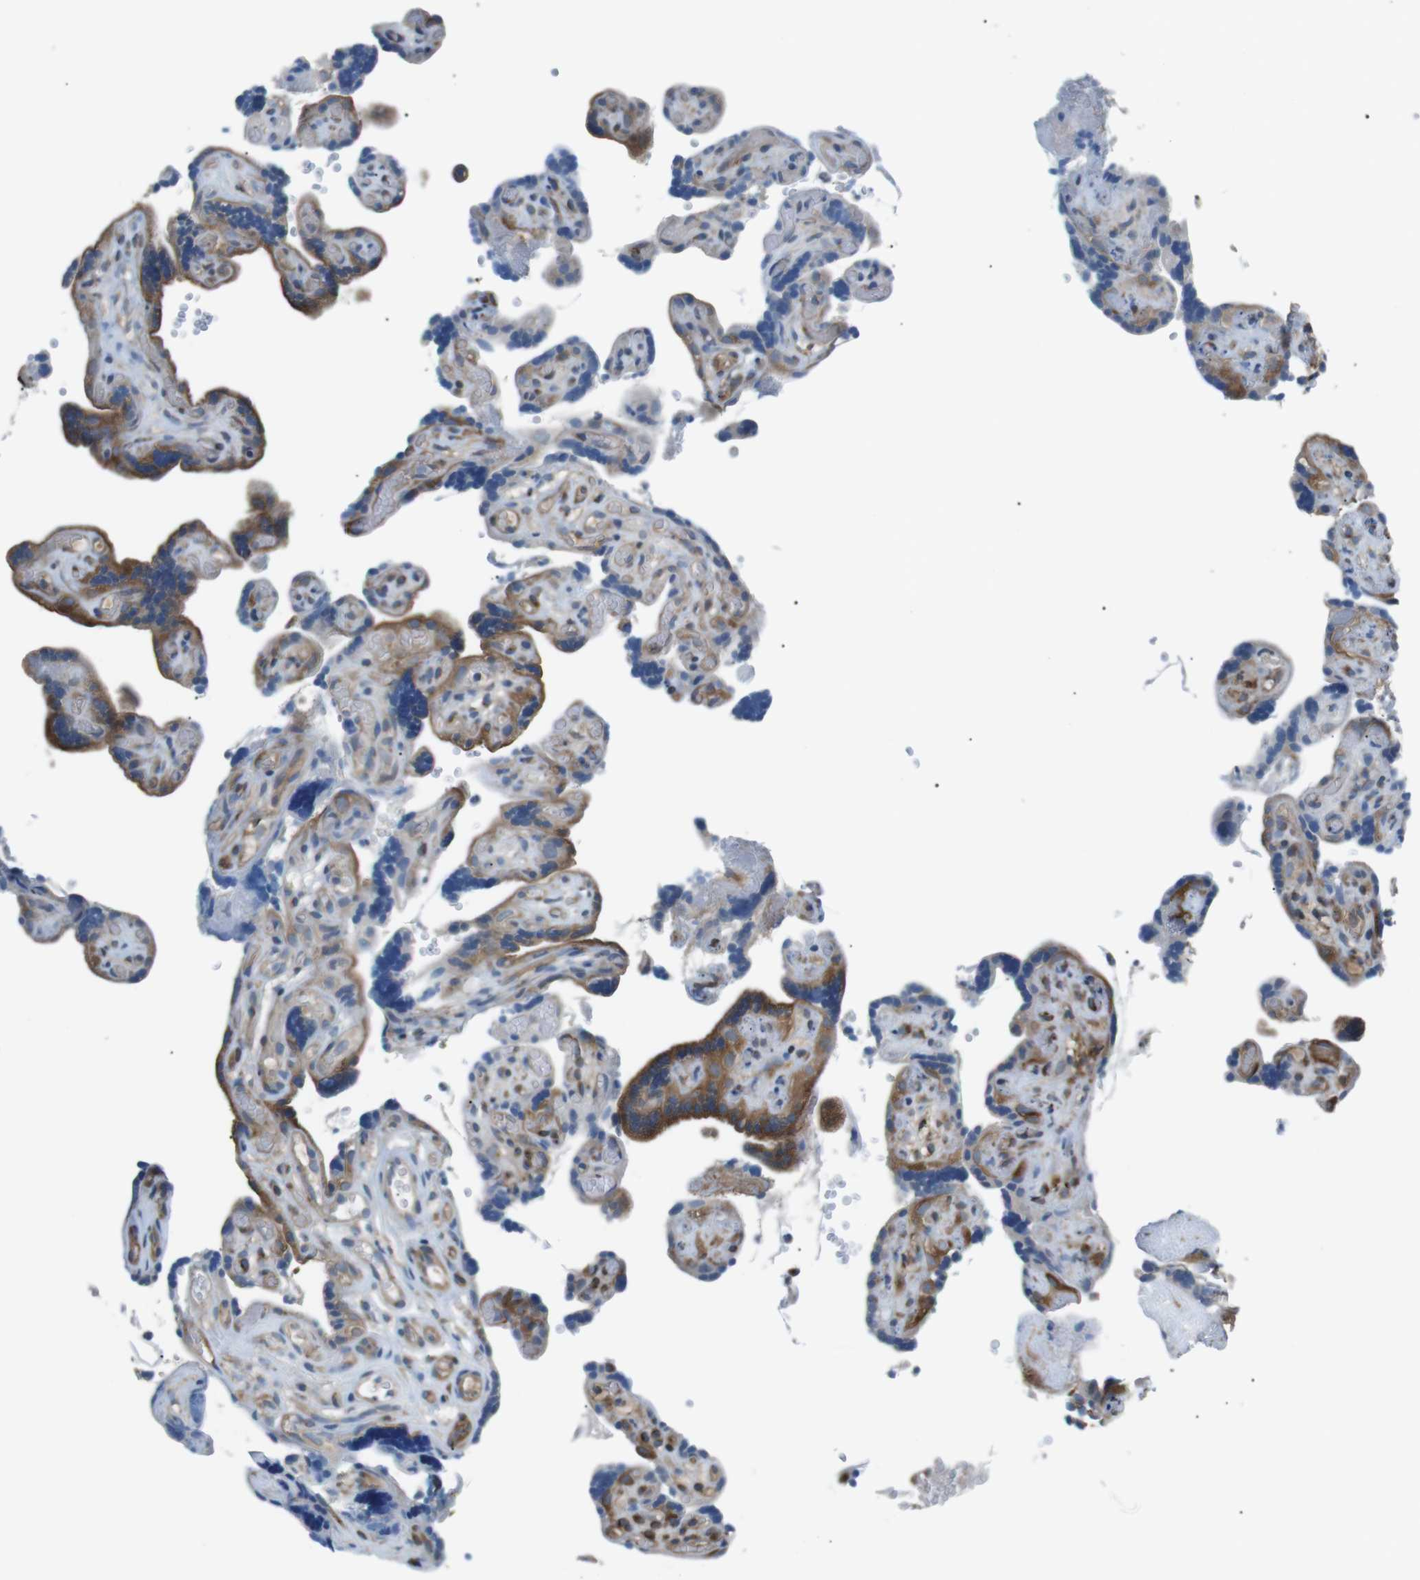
{"staining": {"intensity": "weak", "quantity": "<25%", "location": "cytoplasmic/membranous"}, "tissue": "placenta", "cell_type": "Decidual cells", "image_type": "normal", "snomed": [{"axis": "morphology", "description": "Normal tissue, NOS"}, {"axis": "topography", "description": "Placenta"}], "caption": "Immunohistochemistry micrograph of unremarkable placenta stained for a protein (brown), which reveals no positivity in decidual cells. The staining was performed using DAB to visualize the protein expression in brown, while the nuclei were stained in blue with hematoxylin (Magnification: 20x).", "gene": "CDH26", "patient": {"sex": "female", "age": 30}}